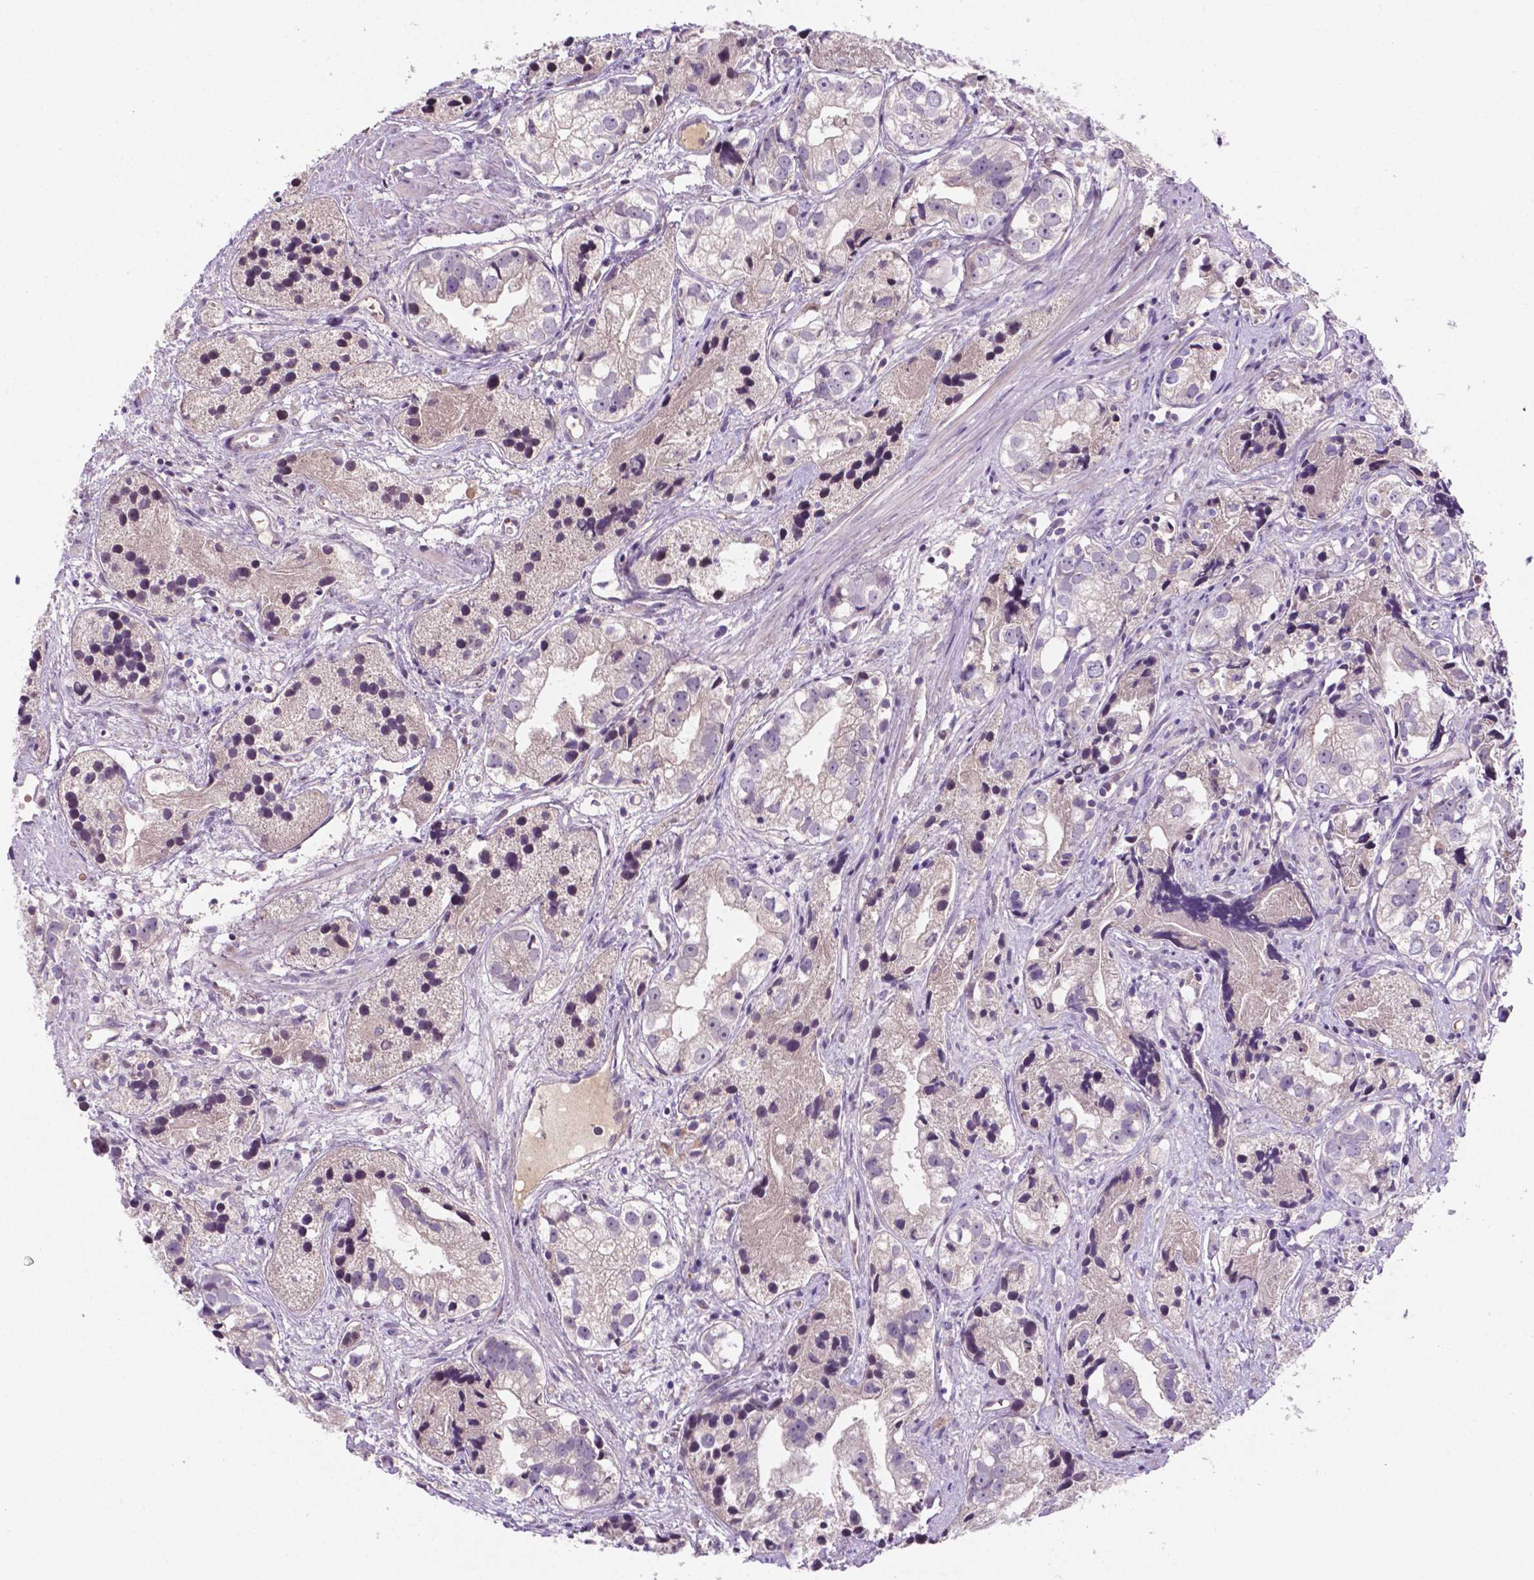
{"staining": {"intensity": "negative", "quantity": "none", "location": "none"}, "tissue": "prostate cancer", "cell_type": "Tumor cells", "image_type": "cancer", "snomed": [{"axis": "morphology", "description": "Adenocarcinoma, High grade"}, {"axis": "topography", "description": "Prostate"}], "caption": "Human high-grade adenocarcinoma (prostate) stained for a protein using immunohistochemistry (IHC) exhibits no positivity in tumor cells.", "gene": "TM4SF20", "patient": {"sex": "male", "age": 68}}